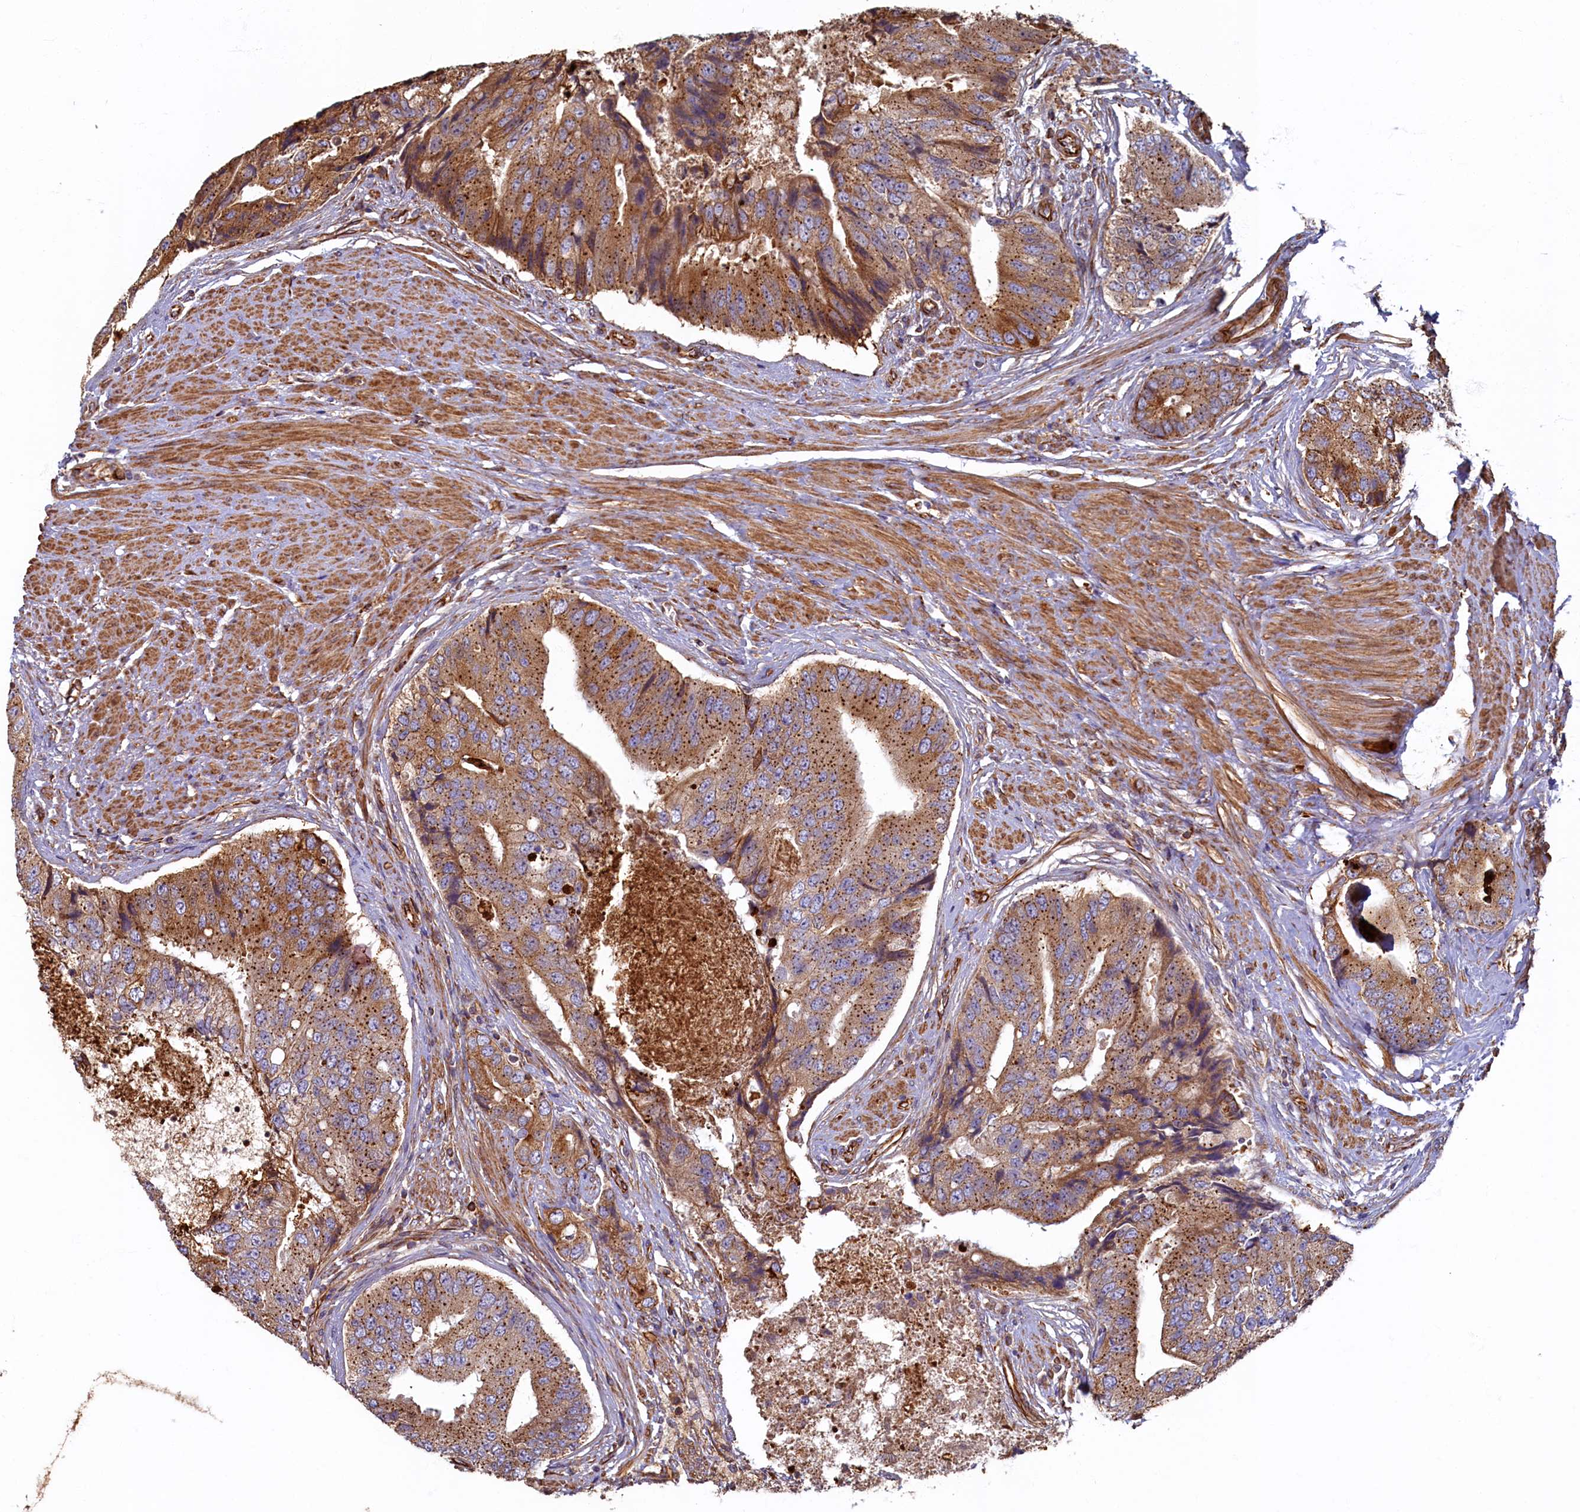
{"staining": {"intensity": "moderate", "quantity": ">75%", "location": "cytoplasmic/membranous"}, "tissue": "prostate cancer", "cell_type": "Tumor cells", "image_type": "cancer", "snomed": [{"axis": "morphology", "description": "Adenocarcinoma, High grade"}, {"axis": "topography", "description": "Prostate"}], "caption": "IHC of high-grade adenocarcinoma (prostate) reveals medium levels of moderate cytoplasmic/membranous staining in approximately >75% of tumor cells. (DAB IHC, brown staining for protein, blue staining for nuclei).", "gene": "LRRC57", "patient": {"sex": "male", "age": 70}}